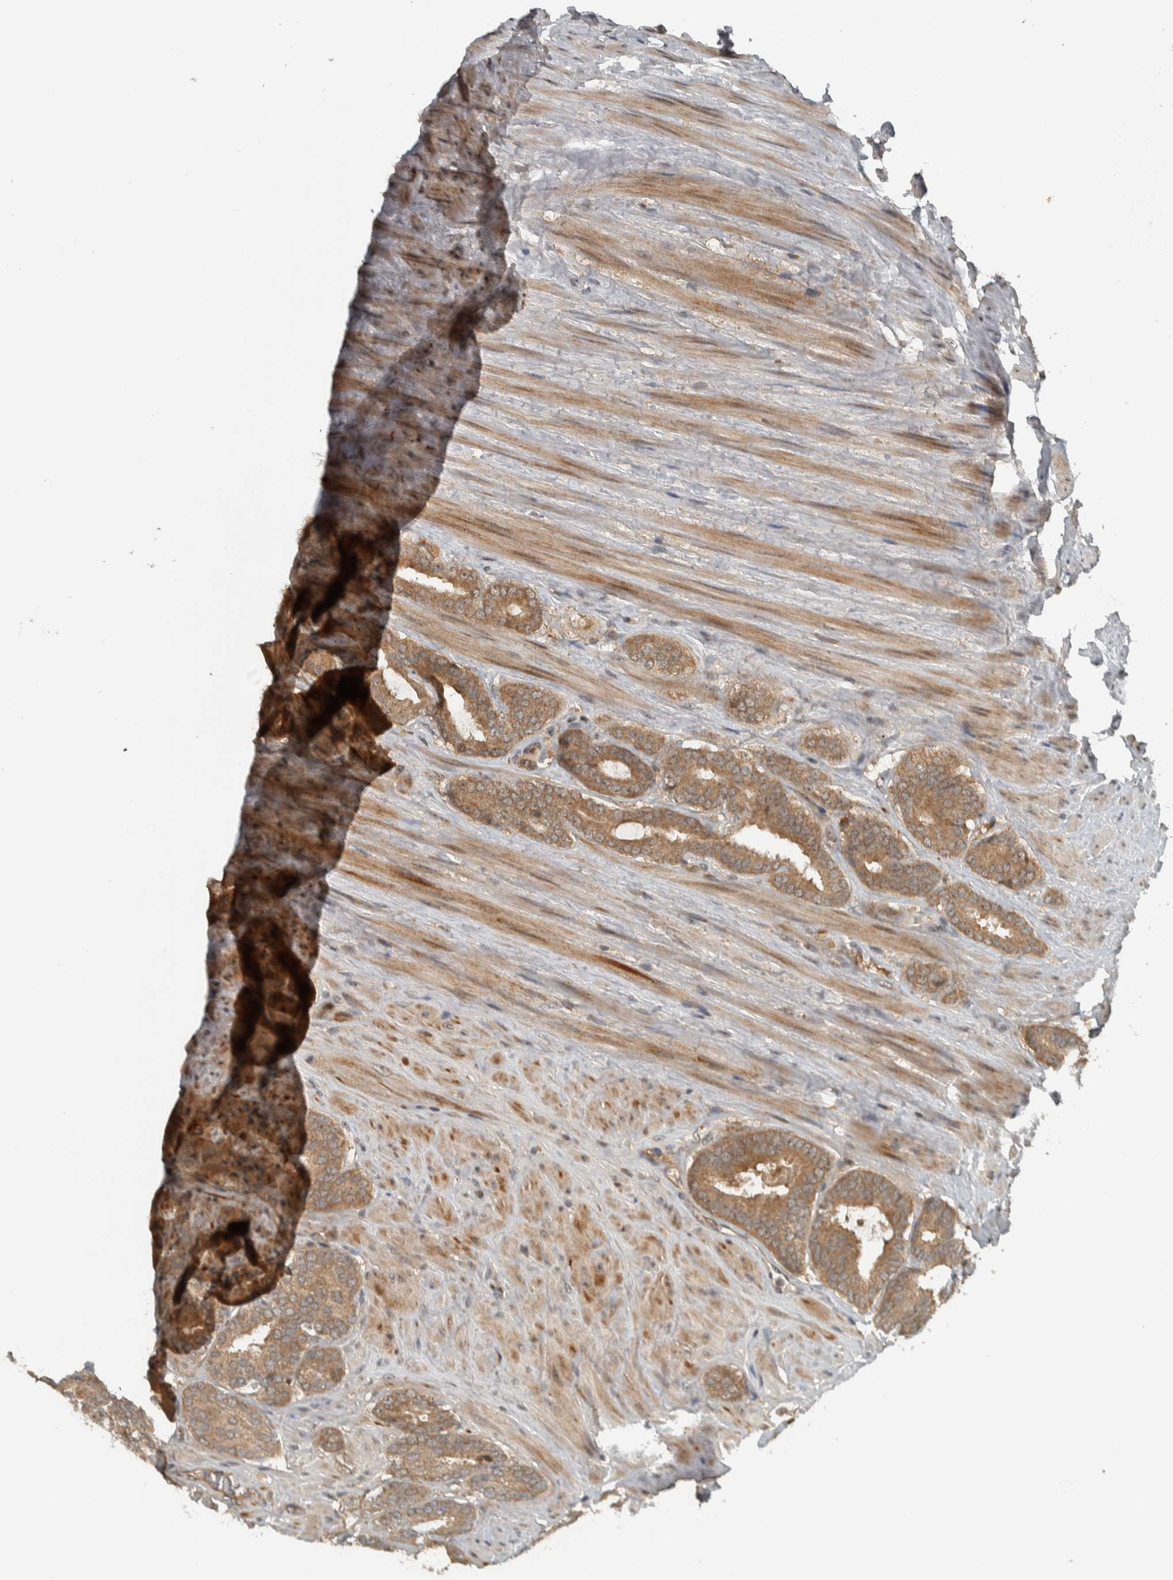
{"staining": {"intensity": "moderate", "quantity": ">75%", "location": "cytoplasmic/membranous"}, "tissue": "prostate cancer", "cell_type": "Tumor cells", "image_type": "cancer", "snomed": [{"axis": "morphology", "description": "Adenocarcinoma, Low grade"}, {"axis": "topography", "description": "Prostate"}], "caption": "Moderate cytoplasmic/membranous protein expression is seen in about >75% of tumor cells in prostate cancer.", "gene": "XPO5", "patient": {"sex": "male", "age": 69}}